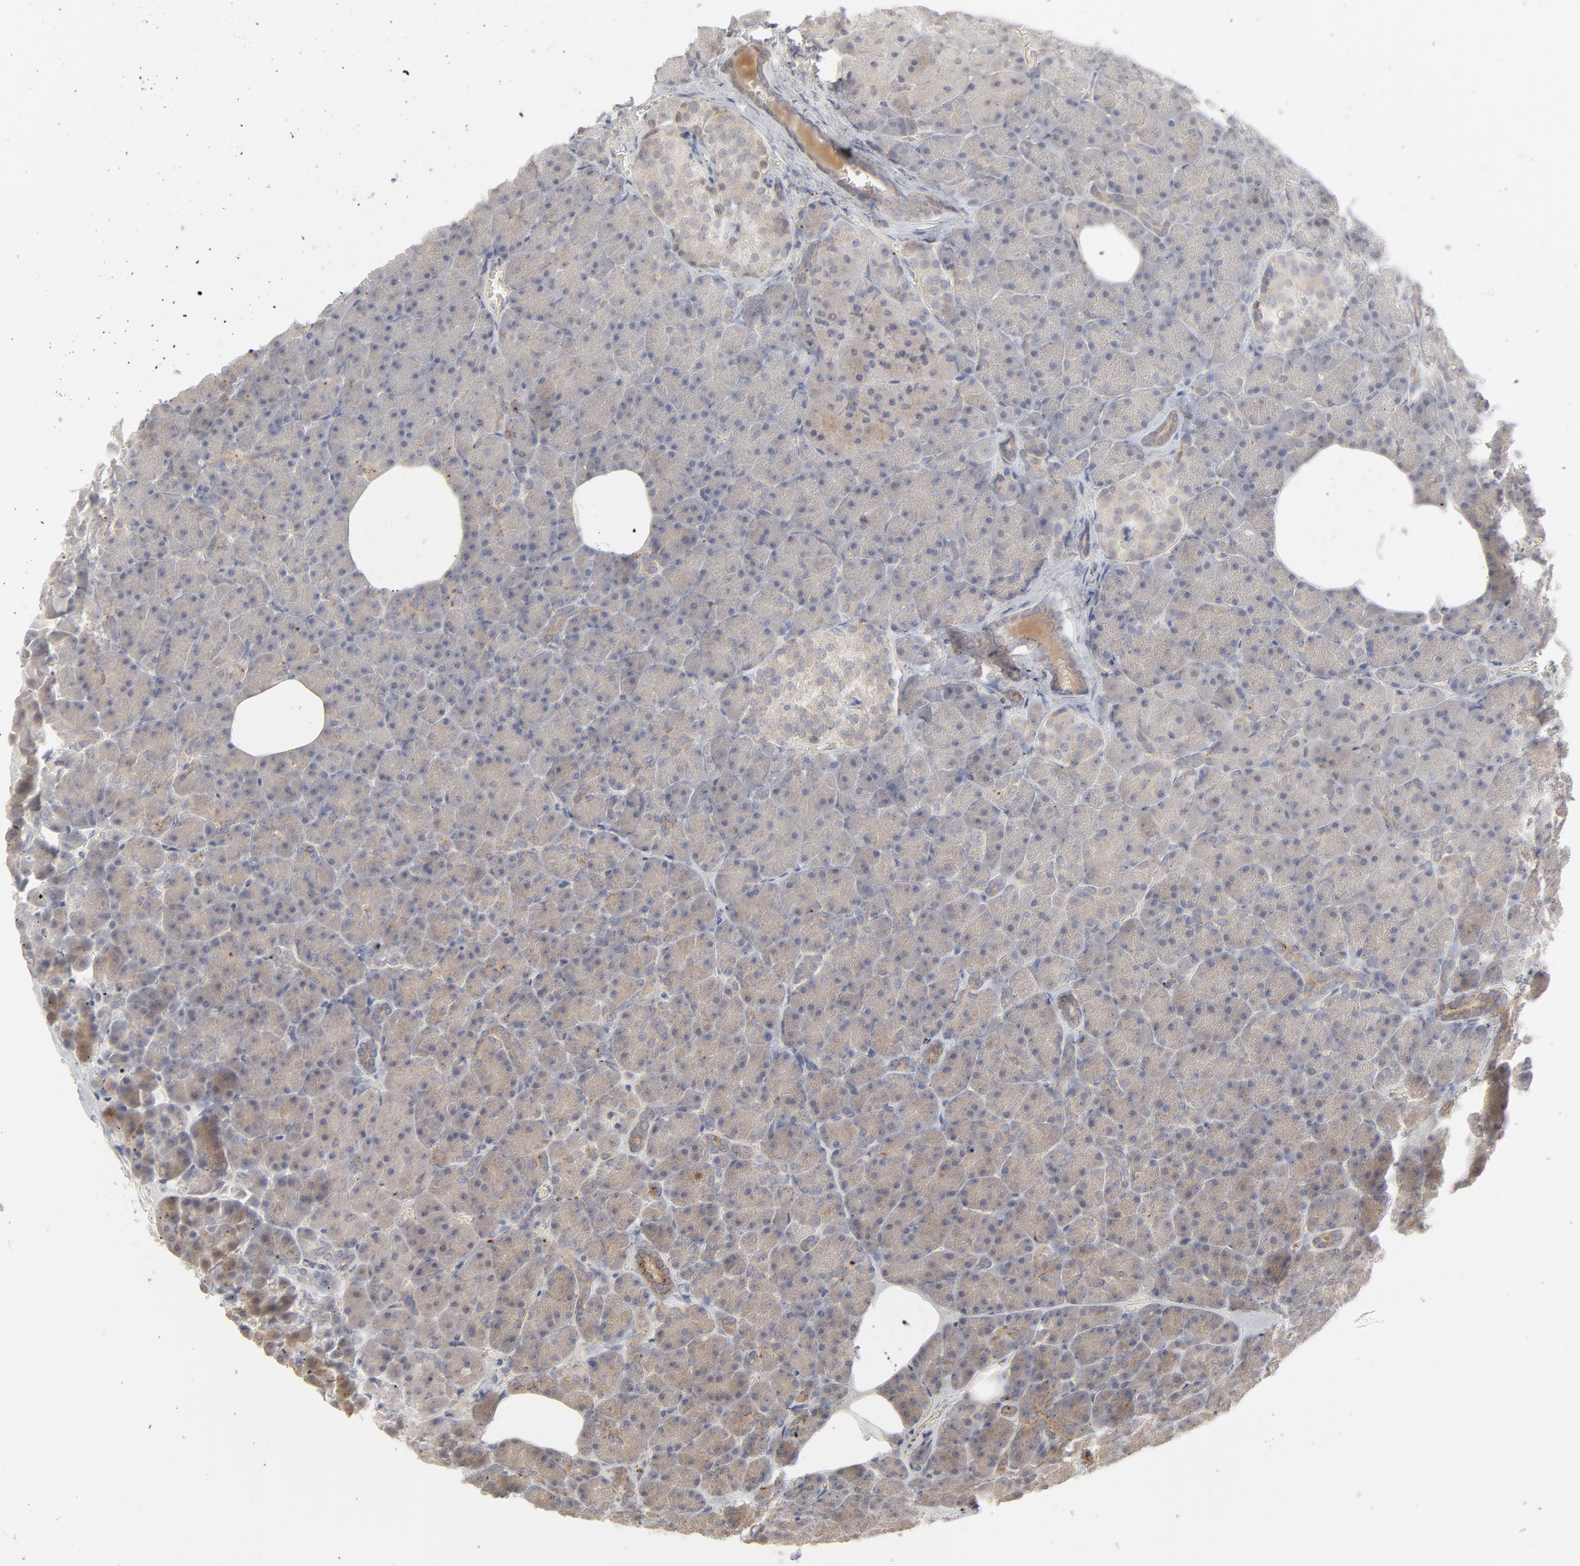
{"staining": {"intensity": "weak", "quantity": ">75%", "location": "cytoplasmic/membranous"}, "tissue": "pancreas", "cell_type": "Exocrine glandular cells", "image_type": "normal", "snomed": [{"axis": "morphology", "description": "Normal tissue, NOS"}, {"axis": "topography", "description": "Pancreas"}], "caption": "Normal pancreas displays weak cytoplasmic/membranous staining in approximately >75% of exocrine glandular cells, visualized by immunohistochemistry.", "gene": "POMT2", "patient": {"sex": "female", "age": 35}}